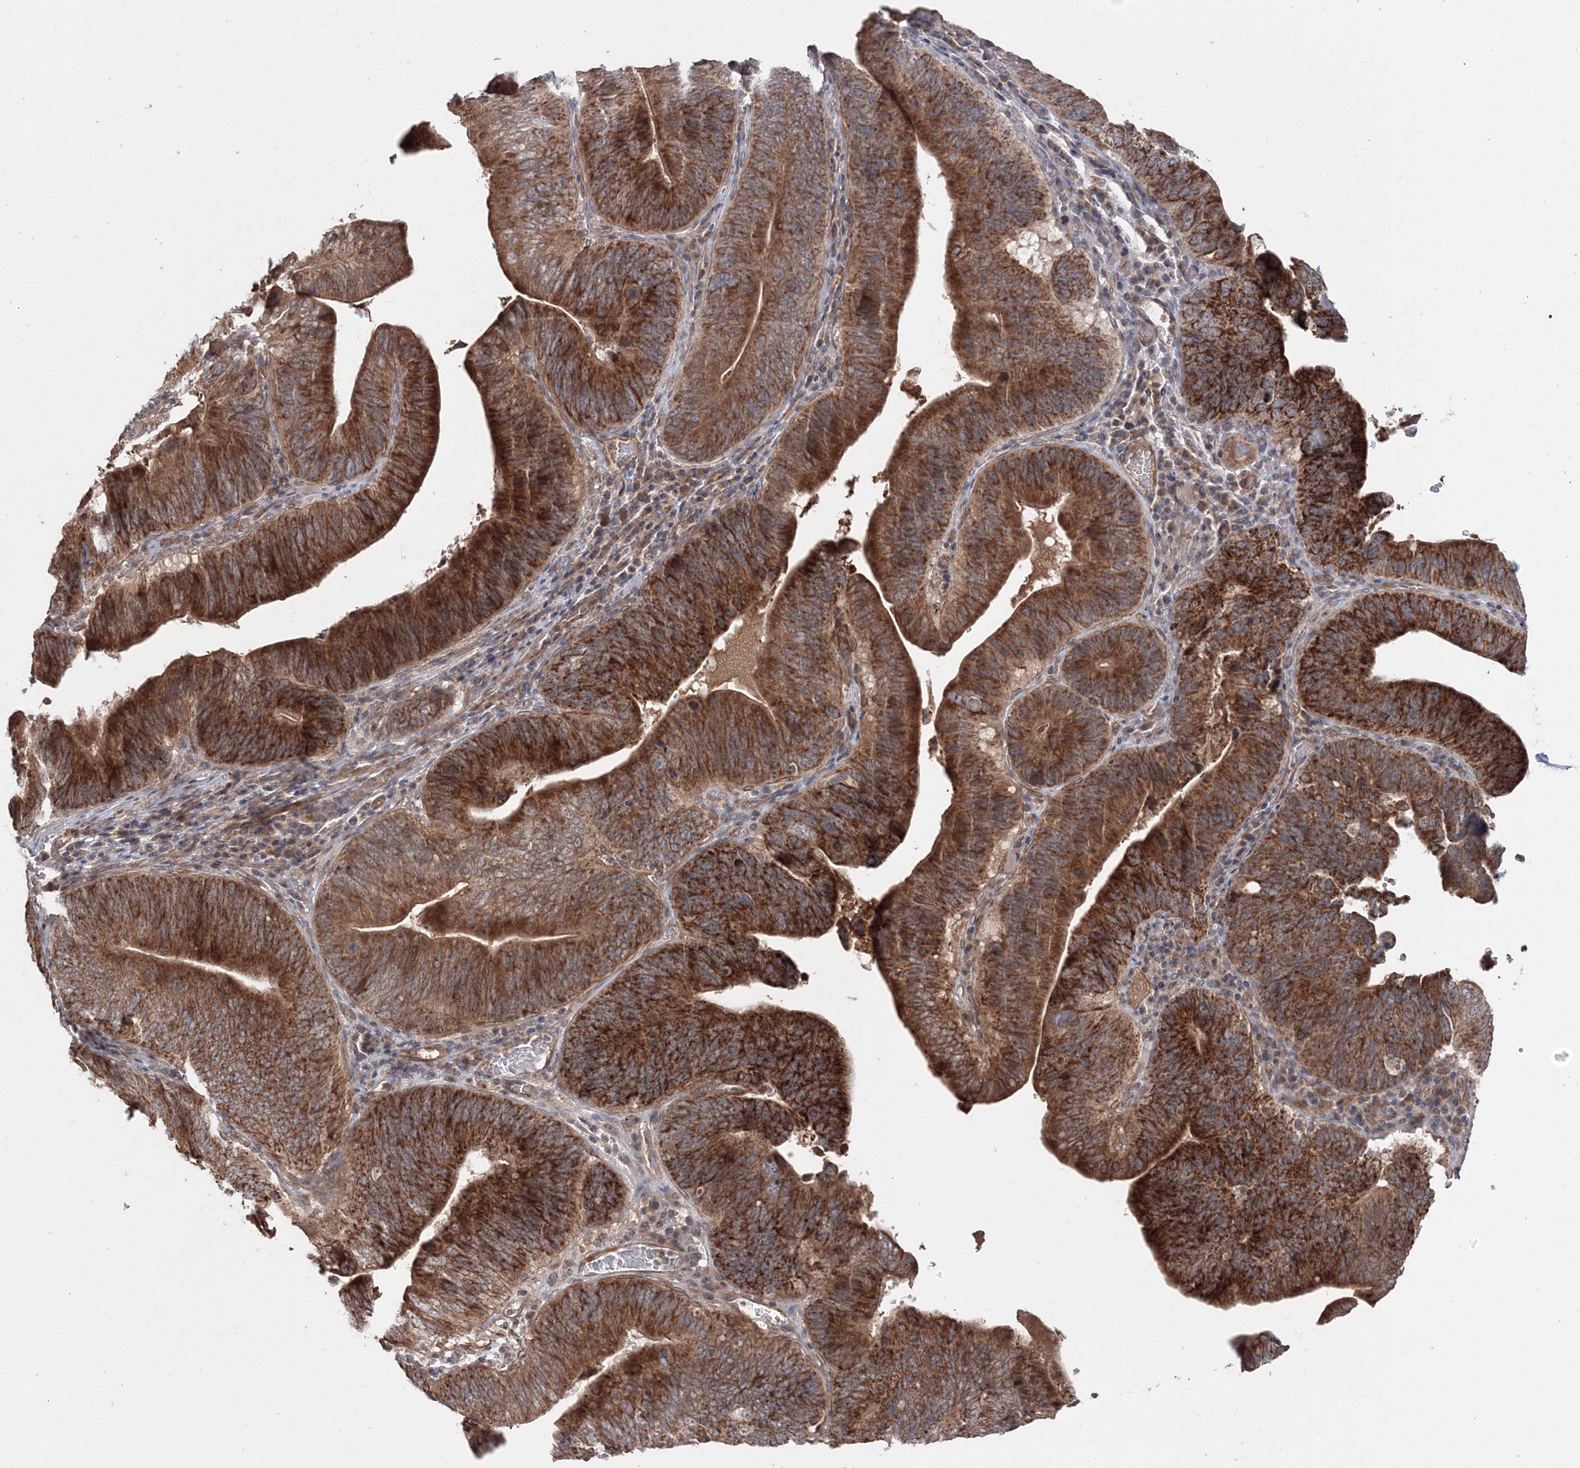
{"staining": {"intensity": "strong", "quantity": ">75%", "location": "cytoplasmic/membranous"}, "tissue": "pancreatic cancer", "cell_type": "Tumor cells", "image_type": "cancer", "snomed": [{"axis": "morphology", "description": "Adenocarcinoma, NOS"}, {"axis": "topography", "description": "Pancreas"}], "caption": "Tumor cells display high levels of strong cytoplasmic/membranous staining in about >75% of cells in human pancreatic cancer.", "gene": "NOA1", "patient": {"sex": "male", "age": 63}}